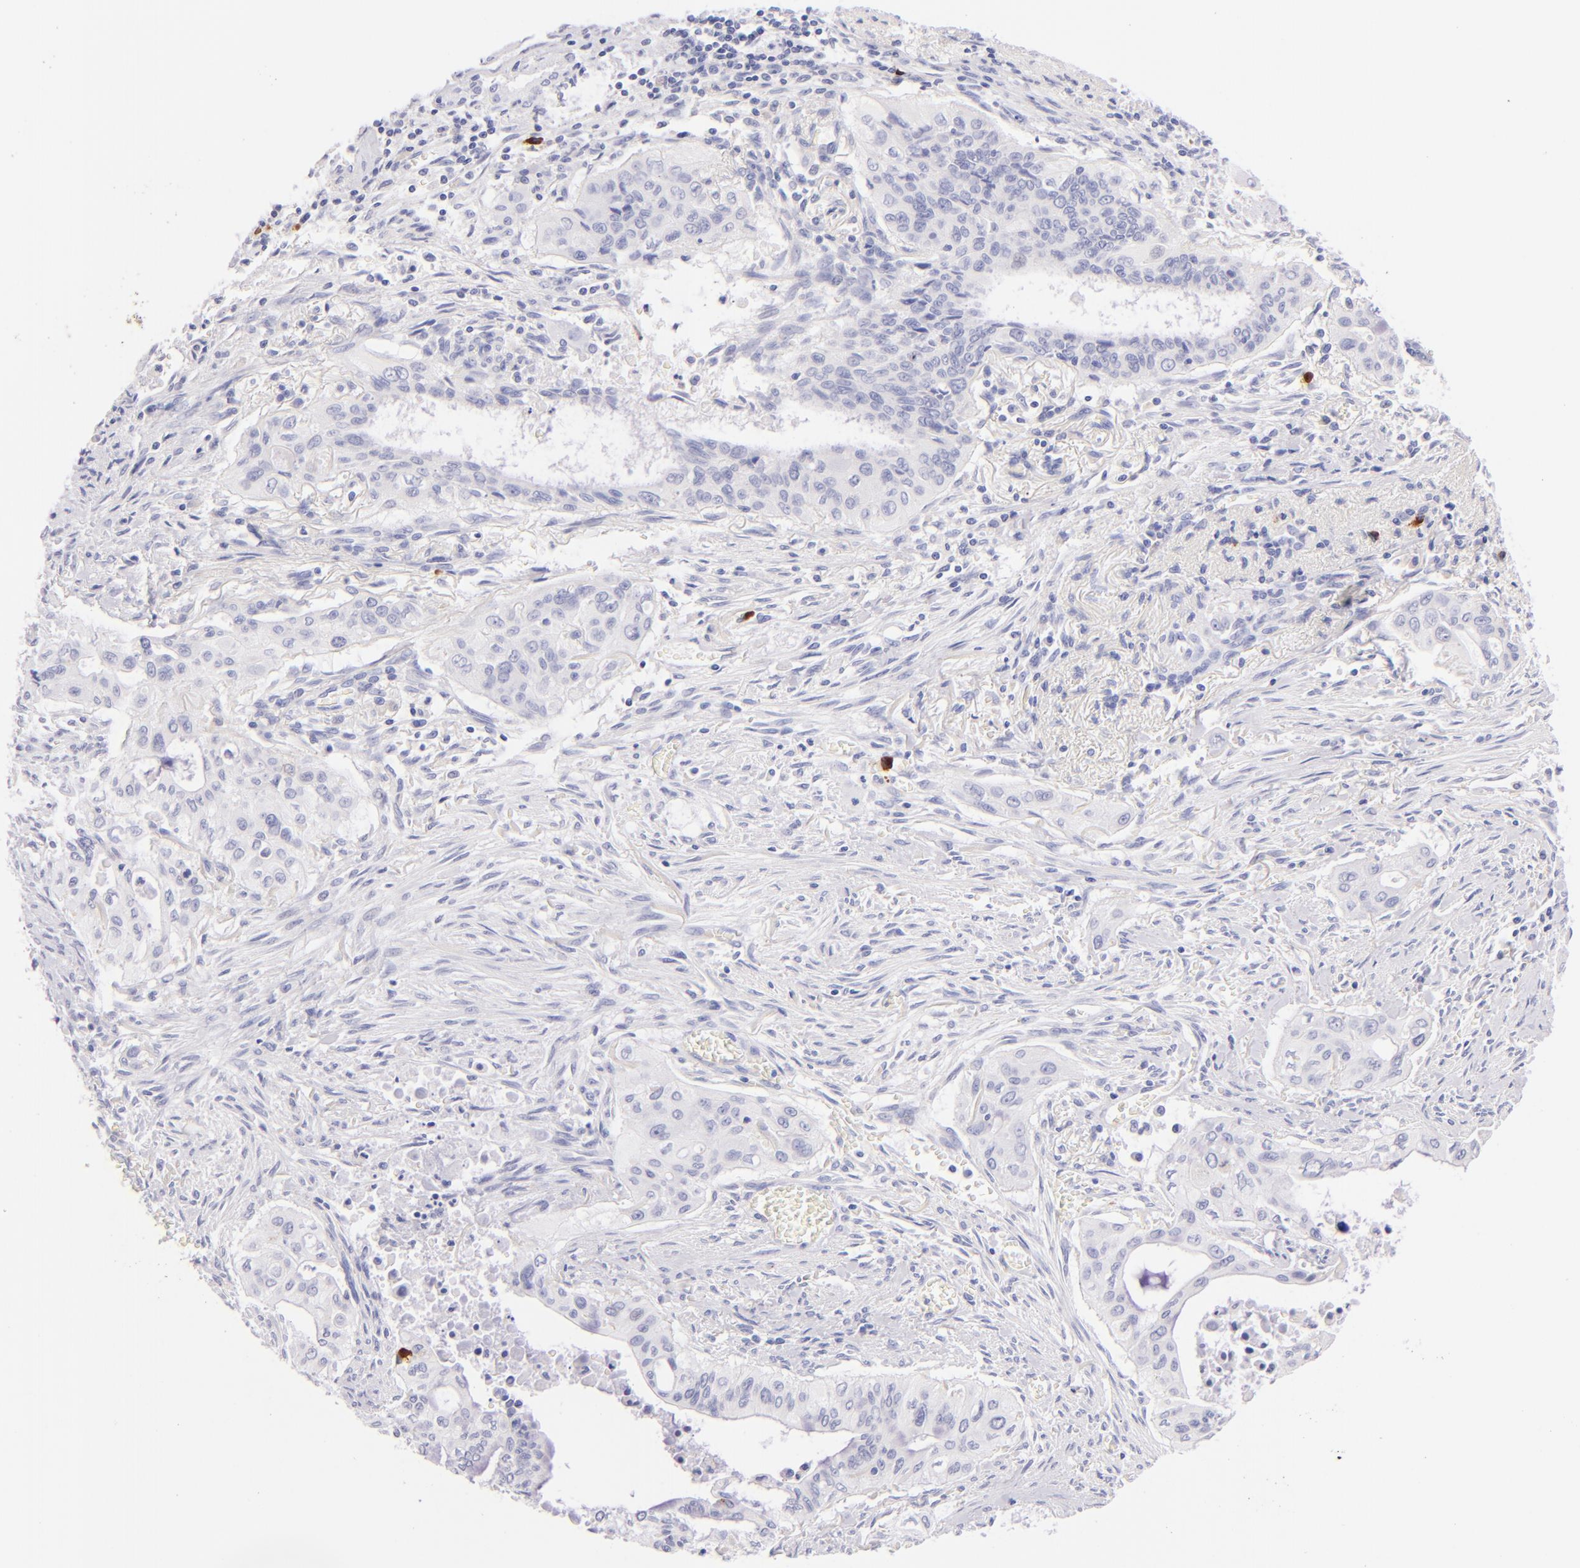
{"staining": {"intensity": "negative", "quantity": "none", "location": "none"}, "tissue": "pancreatic cancer", "cell_type": "Tumor cells", "image_type": "cancer", "snomed": [{"axis": "morphology", "description": "Adenocarcinoma, NOS"}, {"axis": "topography", "description": "Pancreas"}], "caption": "Immunohistochemistry micrograph of neoplastic tissue: pancreatic cancer stained with DAB (3,3'-diaminobenzidine) demonstrates no significant protein expression in tumor cells.", "gene": "SDC1", "patient": {"sex": "male", "age": 77}}